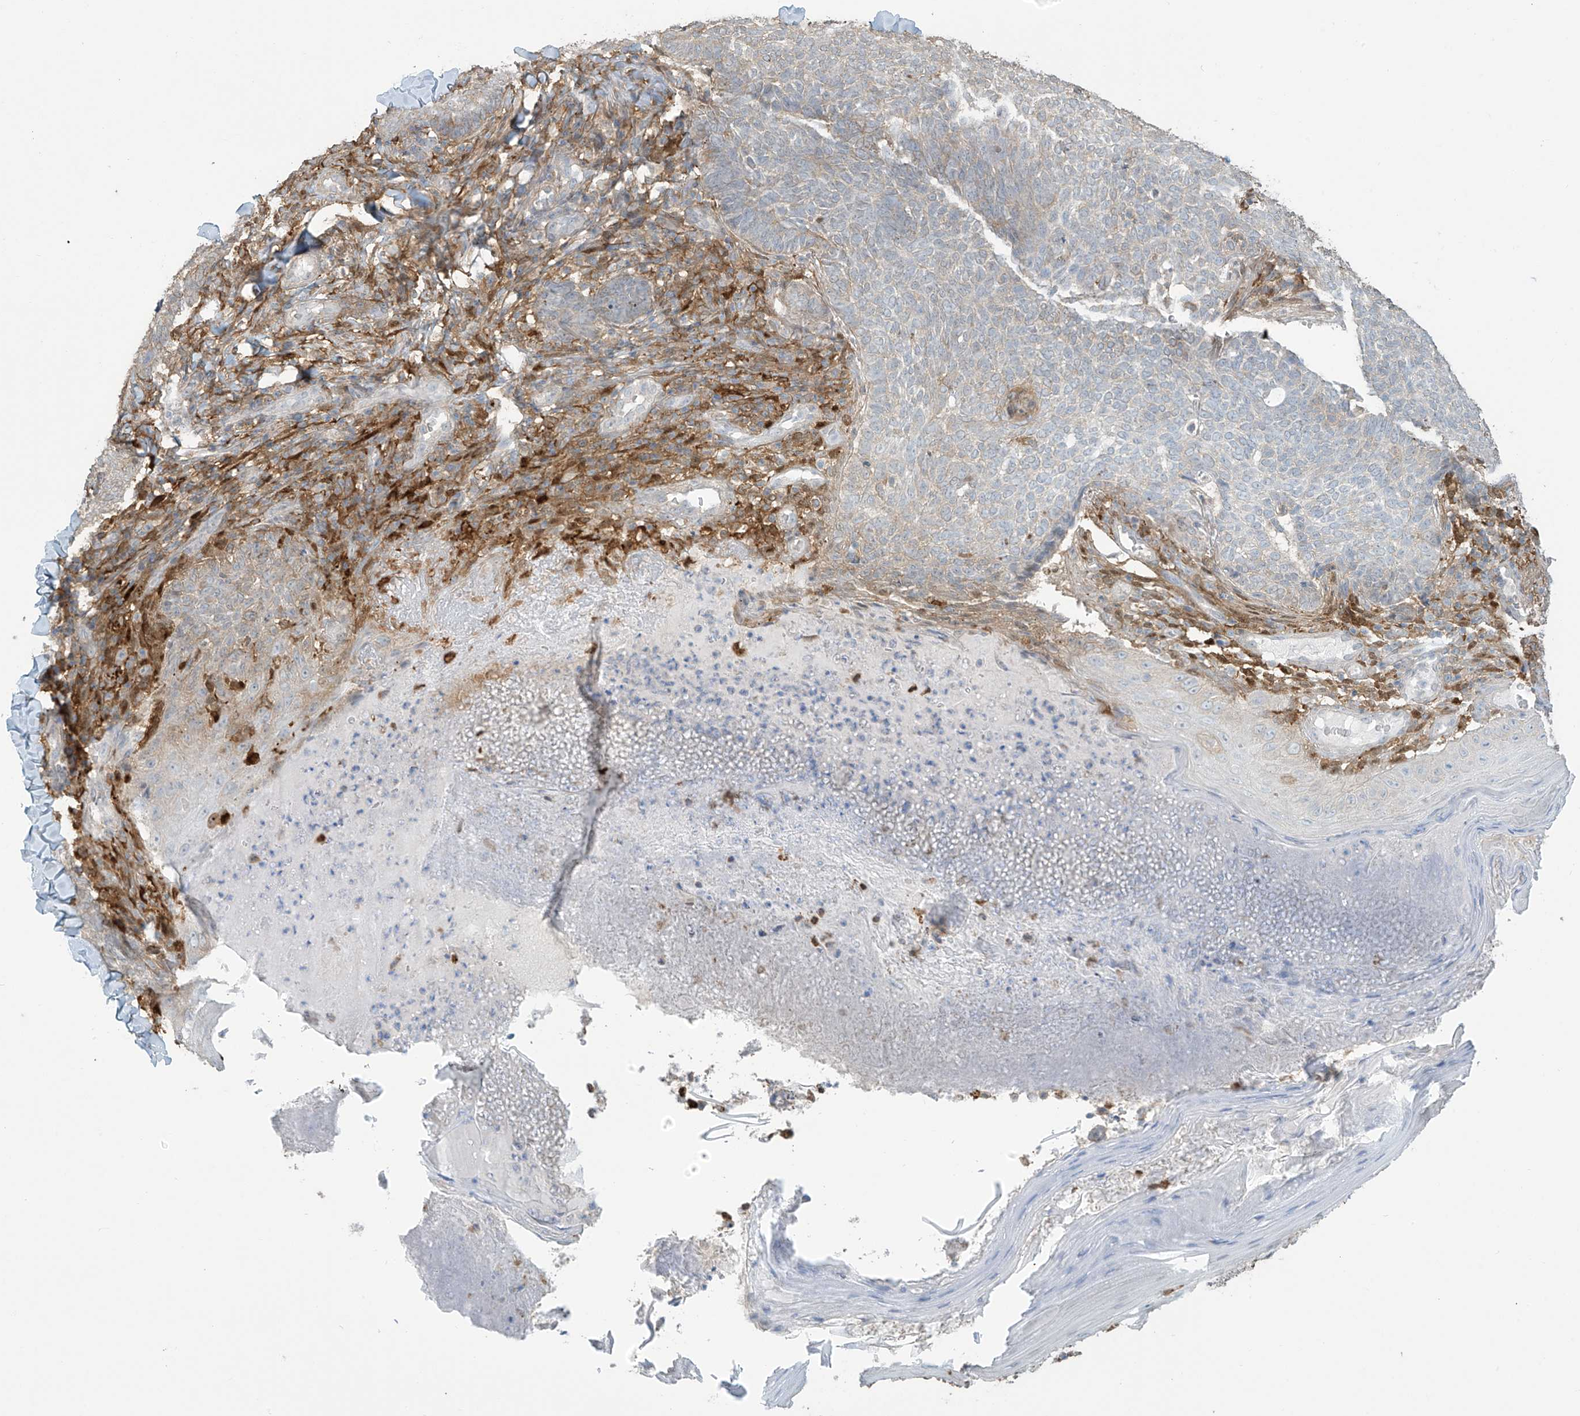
{"staining": {"intensity": "negative", "quantity": "none", "location": "none"}, "tissue": "skin cancer", "cell_type": "Tumor cells", "image_type": "cancer", "snomed": [{"axis": "morphology", "description": "Normal tissue, NOS"}, {"axis": "morphology", "description": "Basal cell carcinoma"}, {"axis": "topography", "description": "Skin"}], "caption": "This is an immunohistochemistry (IHC) photomicrograph of skin cancer (basal cell carcinoma). There is no expression in tumor cells.", "gene": "TAGAP", "patient": {"sex": "male", "age": 50}}